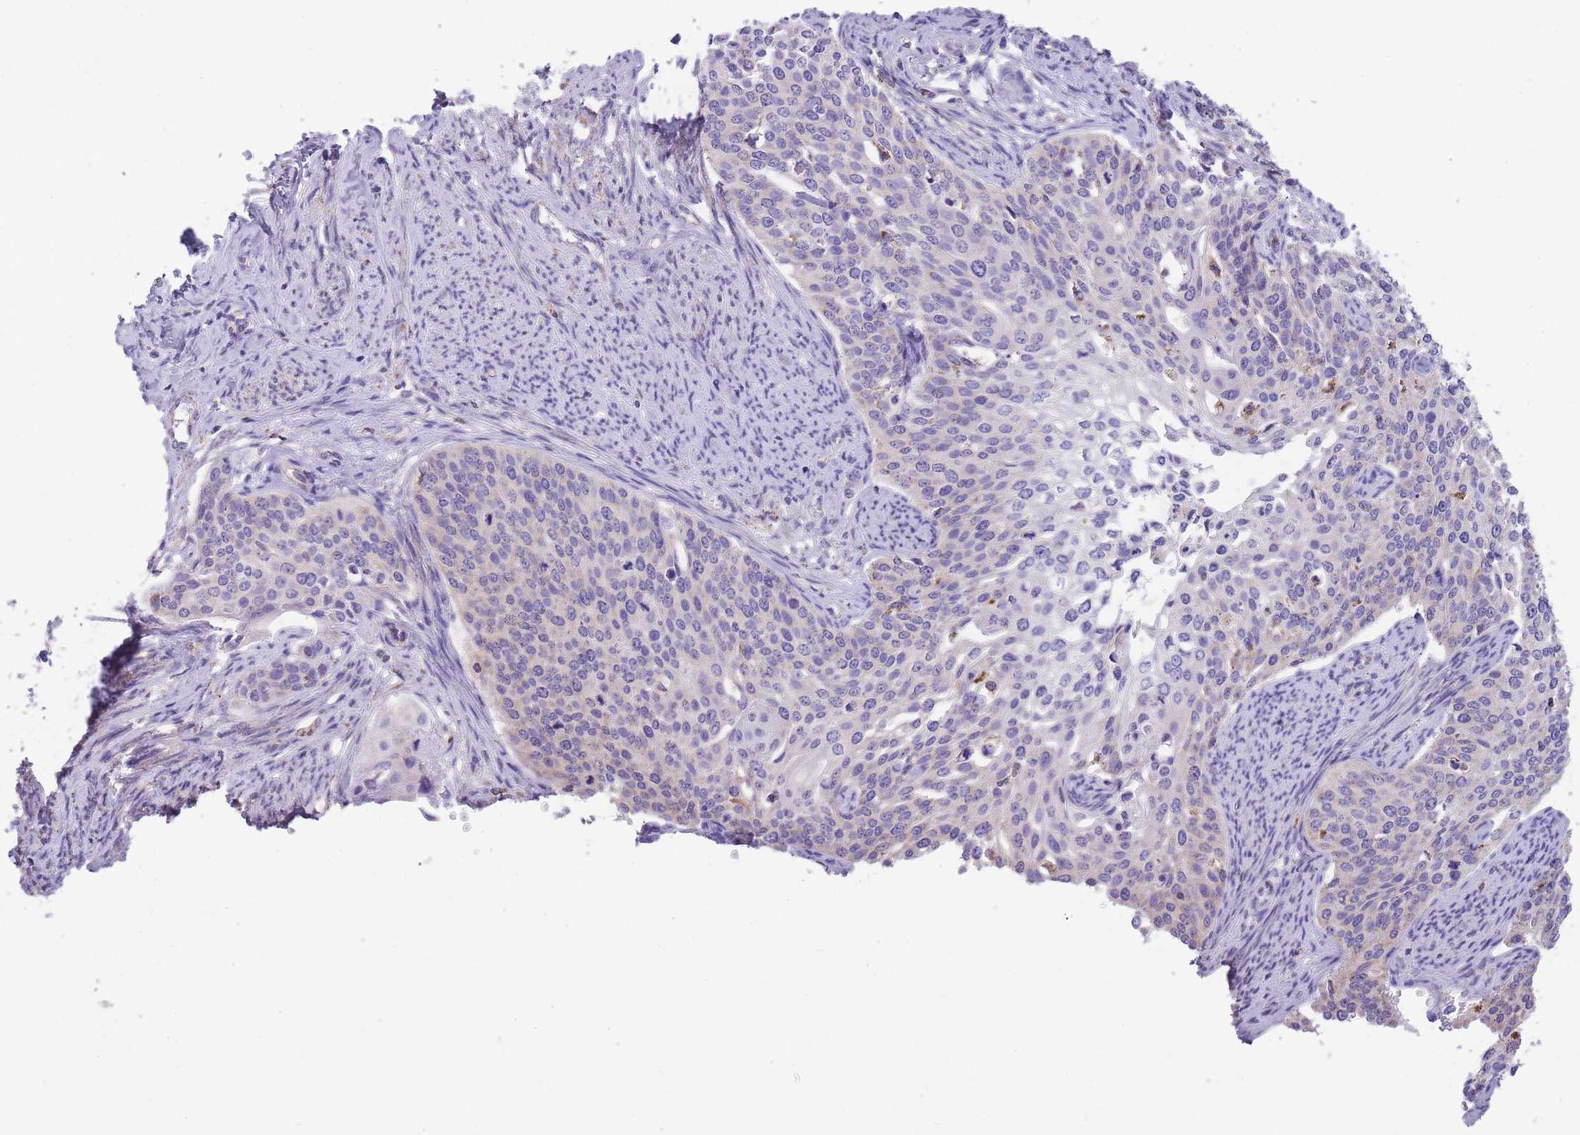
{"staining": {"intensity": "negative", "quantity": "none", "location": "none"}, "tissue": "cervical cancer", "cell_type": "Tumor cells", "image_type": "cancer", "snomed": [{"axis": "morphology", "description": "Squamous cell carcinoma, NOS"}, {"axis": "topography", "description": "Cervix"}], "caption": "There is no significant positivity in tumor cells of cervical cancer (squamous cell carcinoma).", "gene": "ST3GAL3", "patient": {"sex": "female", "age": 44}}